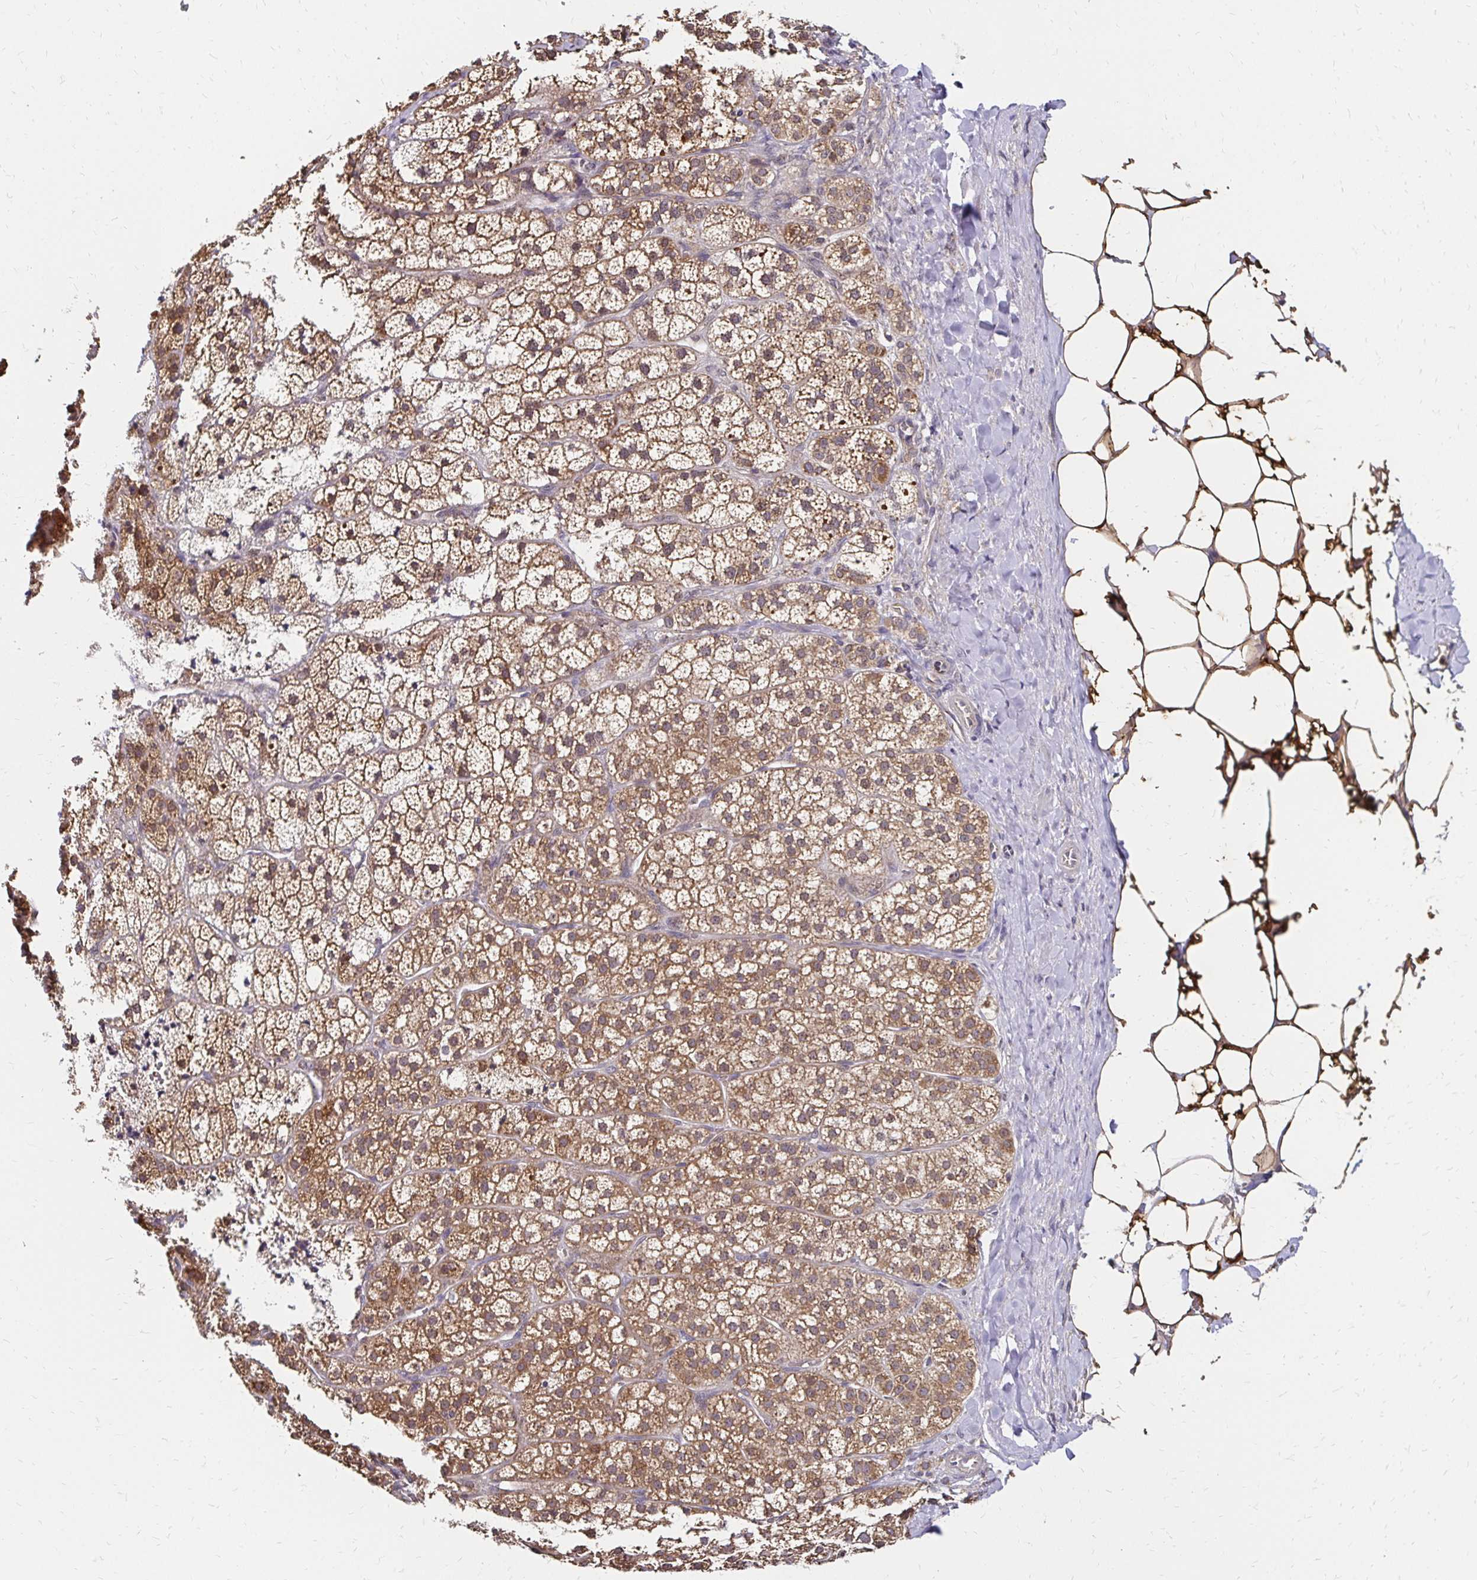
{"staining": {"intensity": "moderate", "quantity": ">75%", "location": "cytoplasmic/membranous"}, "tissue": "adrenal gland", "cell_type": "Glandular cells", "image_type": "normal", "snomed": [{"axis": "morphology", "description": "Normal tissue, NOS"}, {"axis": "topography", "description": "Adrenal gland"}], "caption": "This is a photomicrograph of IHC staining of unremarkable adrenal gland, which shows moderate staining in the cytoplasmic/membranous of glandular cells.", "gene": "ZW10", "patient": {"sex": "male", "age": 53}}